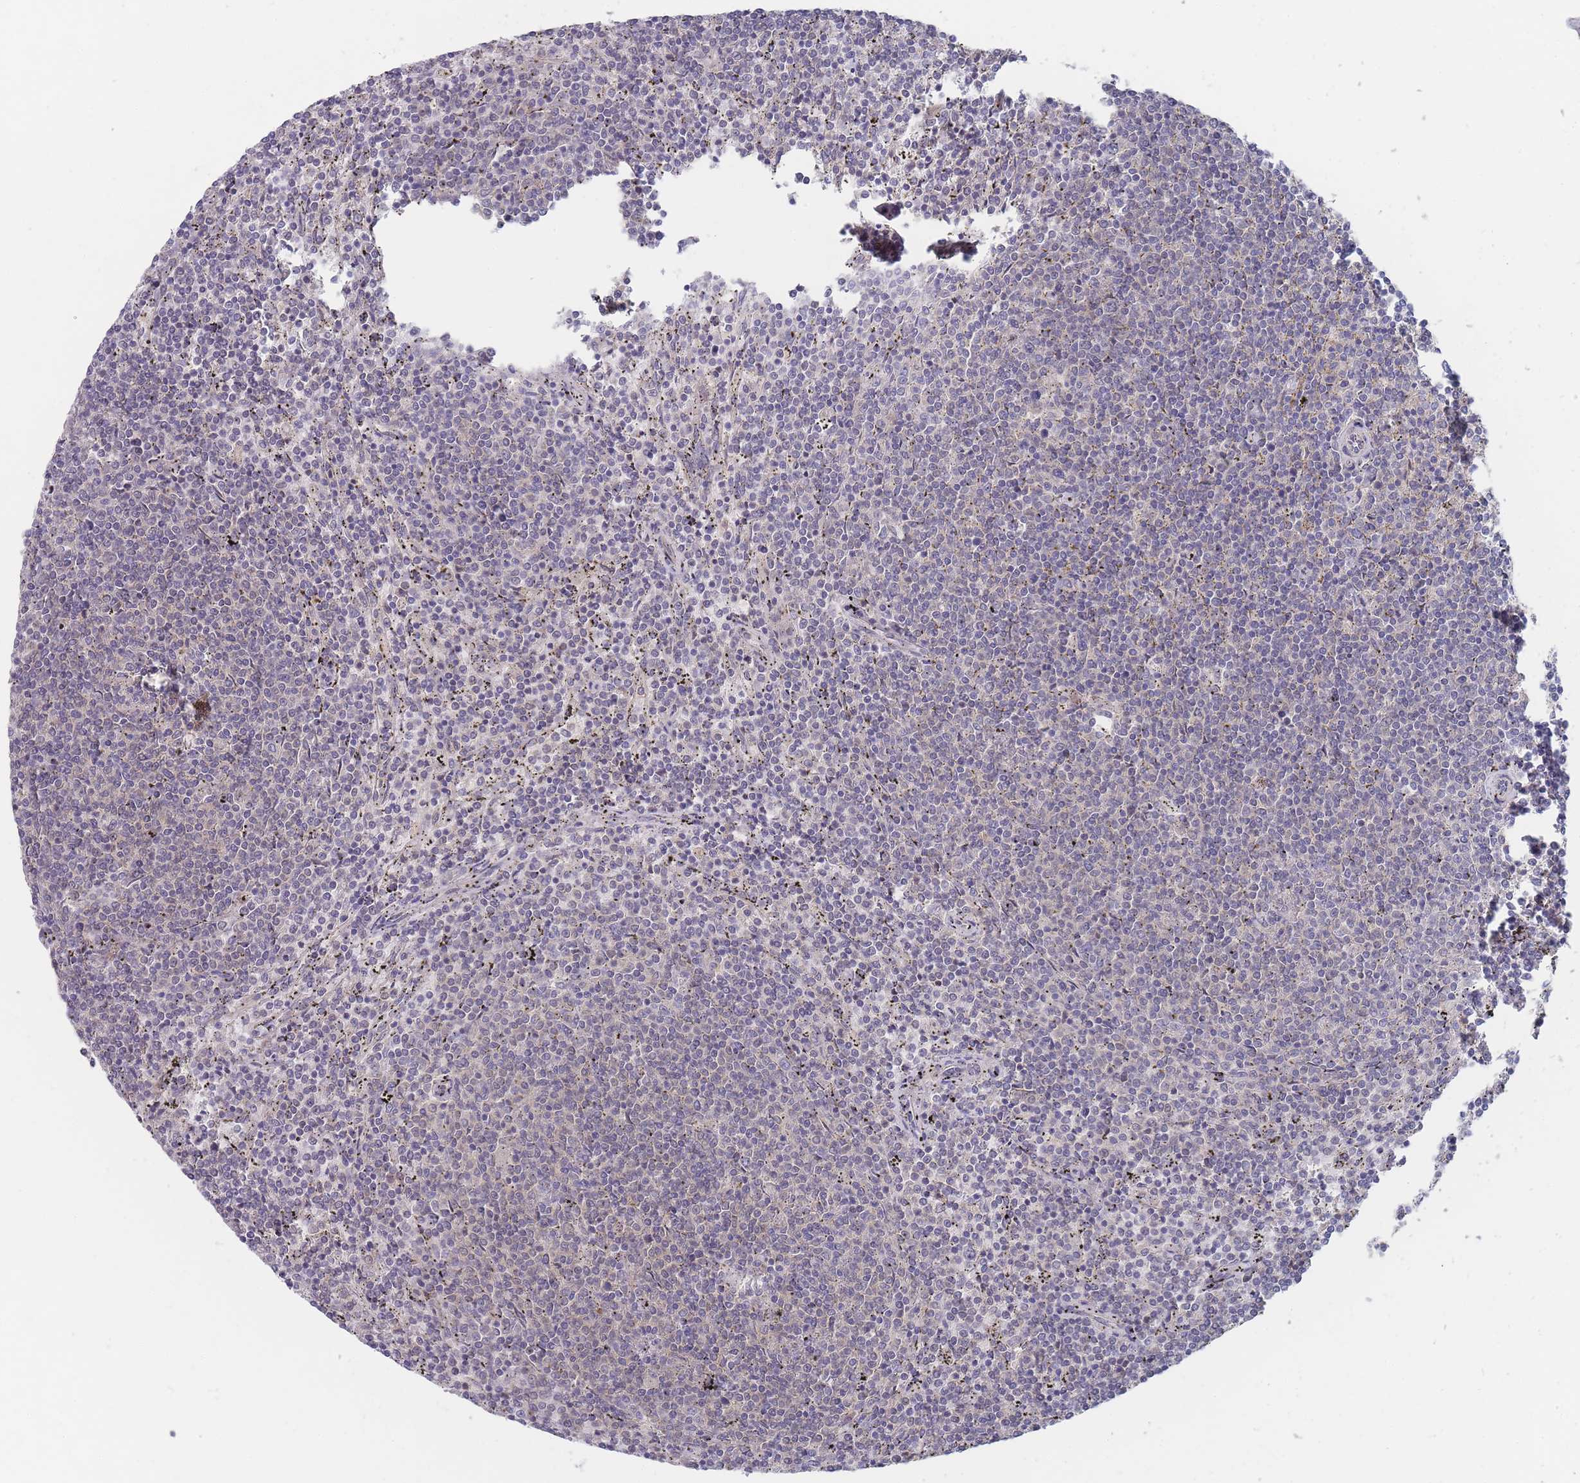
{"staining": {"intensity": "negative", "quantity": "none", "location": "none"}, "tissue": "lymphoma", "cell_type": "Tumor cells", "image_type": "cancer", "snomed": [{"axis": "morphology", "description": "Malignant lymphoma, non-Hodgkin's type, Low grade"}, {"axis": "topography", "description": "Spleen"}], "caption": "Micrograph shows no protein expression in tumor cells of malignant lymphoma, non-Hodgkin's type (low-grade) tissue.", "gene": "SLC35F5", "patient": {"sex": "female", "age": 50}}